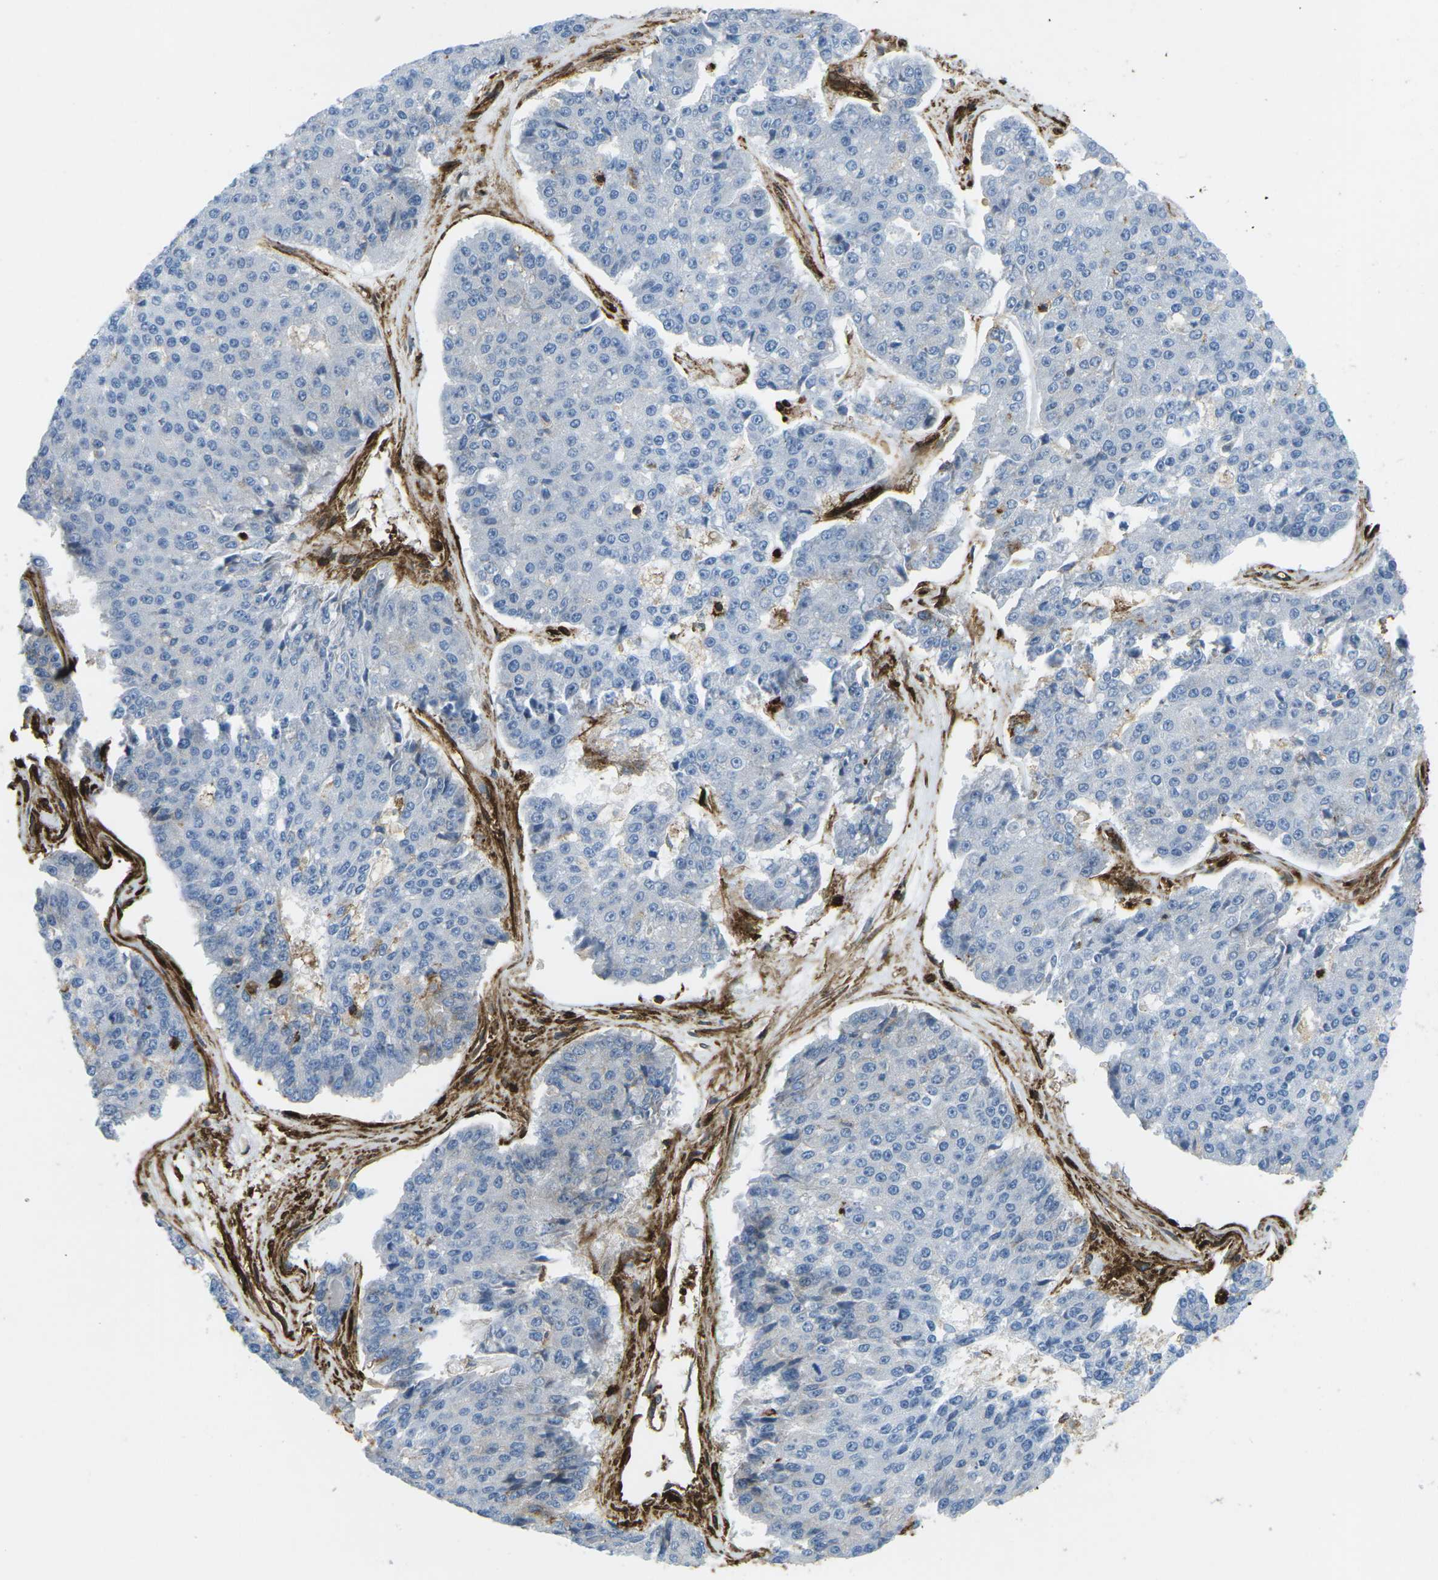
{"staining": {"intensity": "negative", "quantity": "none", "location": "none"}, "tissue": "pancreatic cancer", "cell_type": "Tumor cells", "image_type": "cancer", "snomed": [{"axis": "morphology", "description": "Adenocarcinoma, NOS"}, {"axis": "topography", "description": "Pancreas"}], "caption": "DAB (3,3'-diaminobenzidine) immunohistochemical staining of human pancreatic adenocarcinoma shows no significant positivity in tumor cells.", "gene": "HLA-B", "patient": {"sex": "male", "age": 50}}